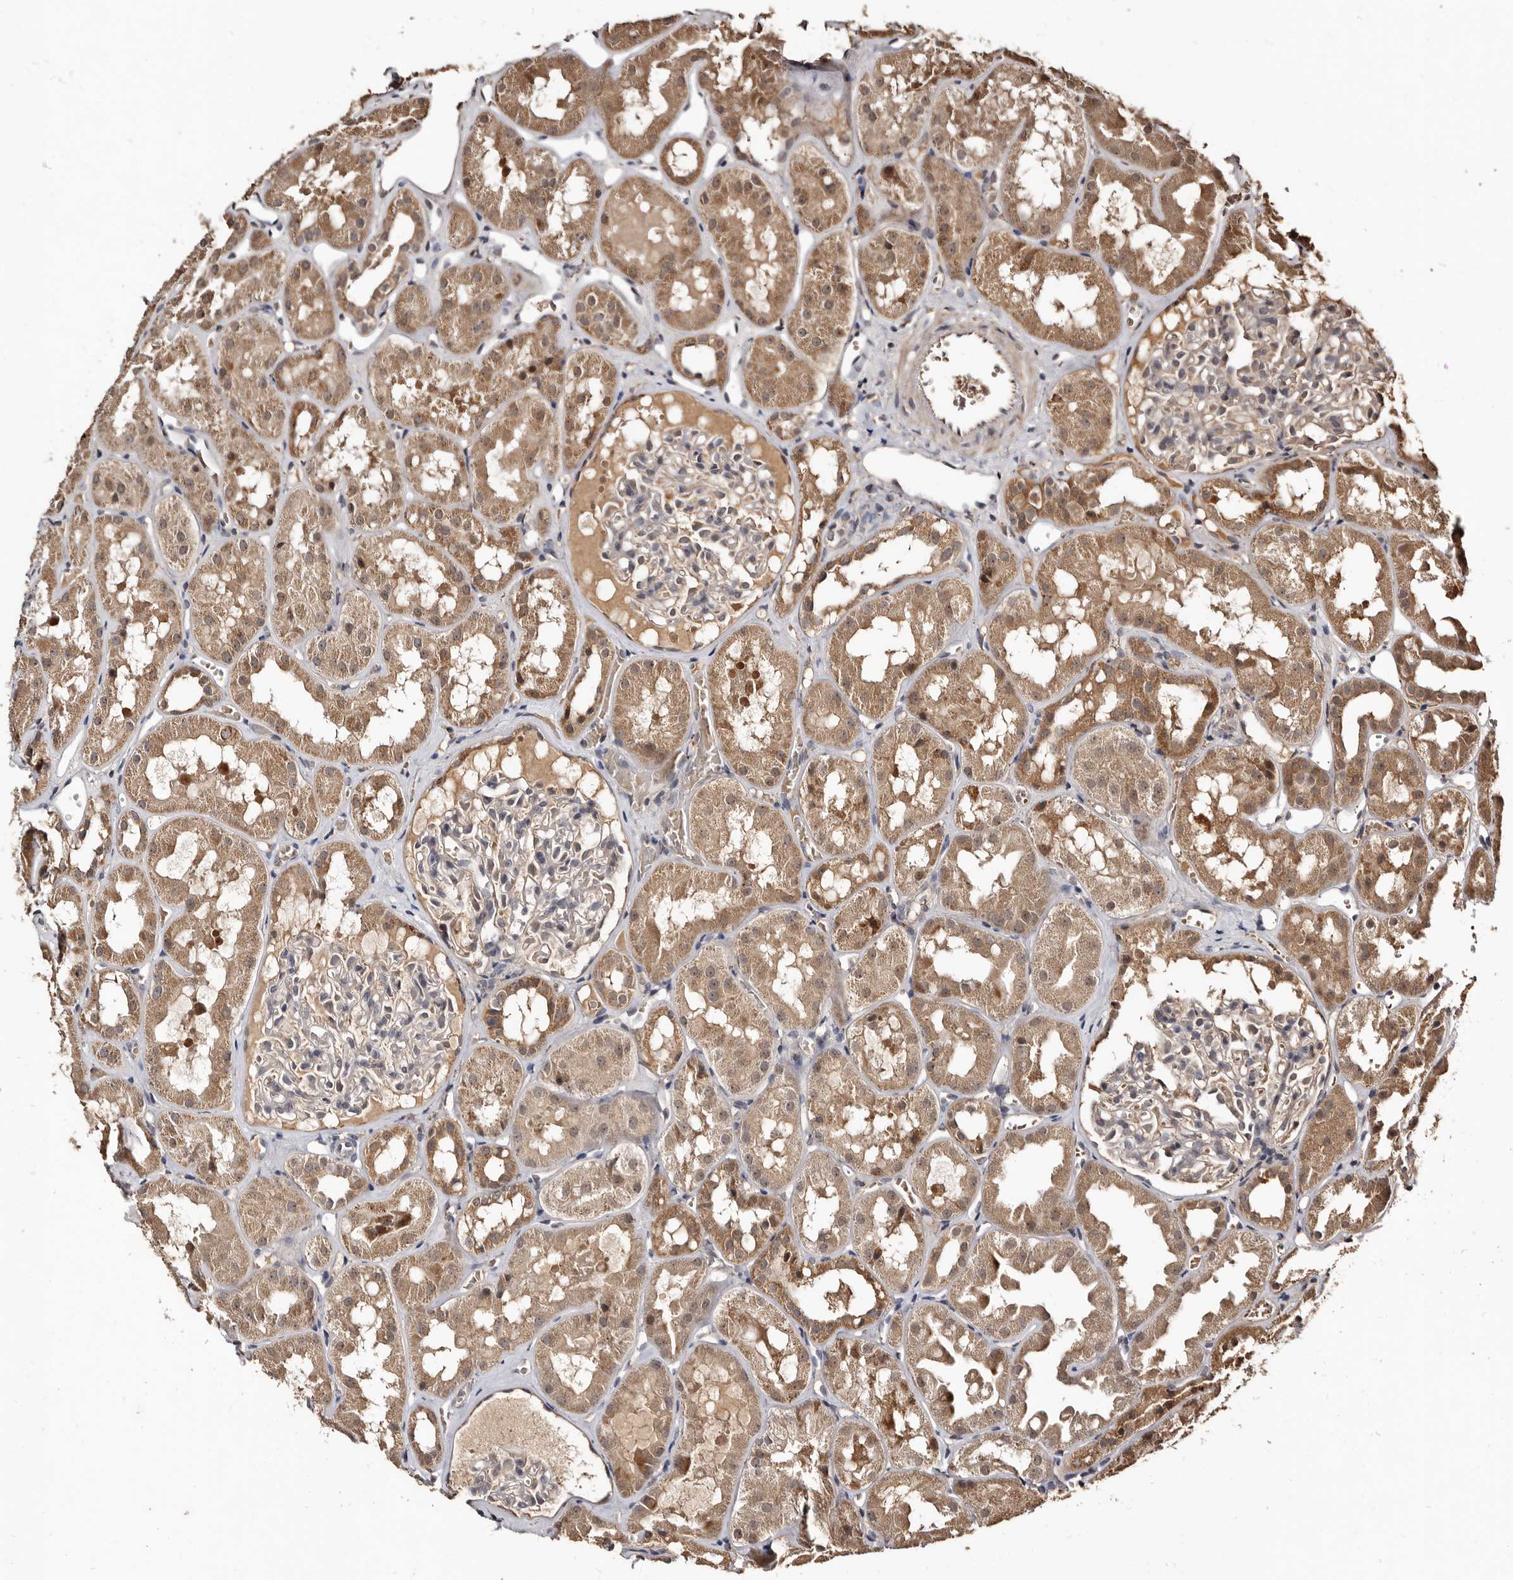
{"staining": {"intensity": "moderate", "quantity": "<25%", "location": "cytoplasmic/membranous"}, "tissue": "kidney", "cell_type": "Cells in glomeruli", "image_type": "normal", "snomed": [{"axis": "morphology", "description": "Normal tissue, NOS"}, {"axis": "topography", "description": "Kidney"}], "caption": "Immunohistochemical staining of normal kidney displays <25% levels of moderate cytoplasmic/membranous protein expression in about <25% of cells in glomeruli. The staining was performed using DAB to visualize the protein expression in brown, while the nuclei were stained in blue with hematoxylin (Magnification: 20x).", "gene": "AKAP7", "patient": {"sex": "male", "age": 16}}